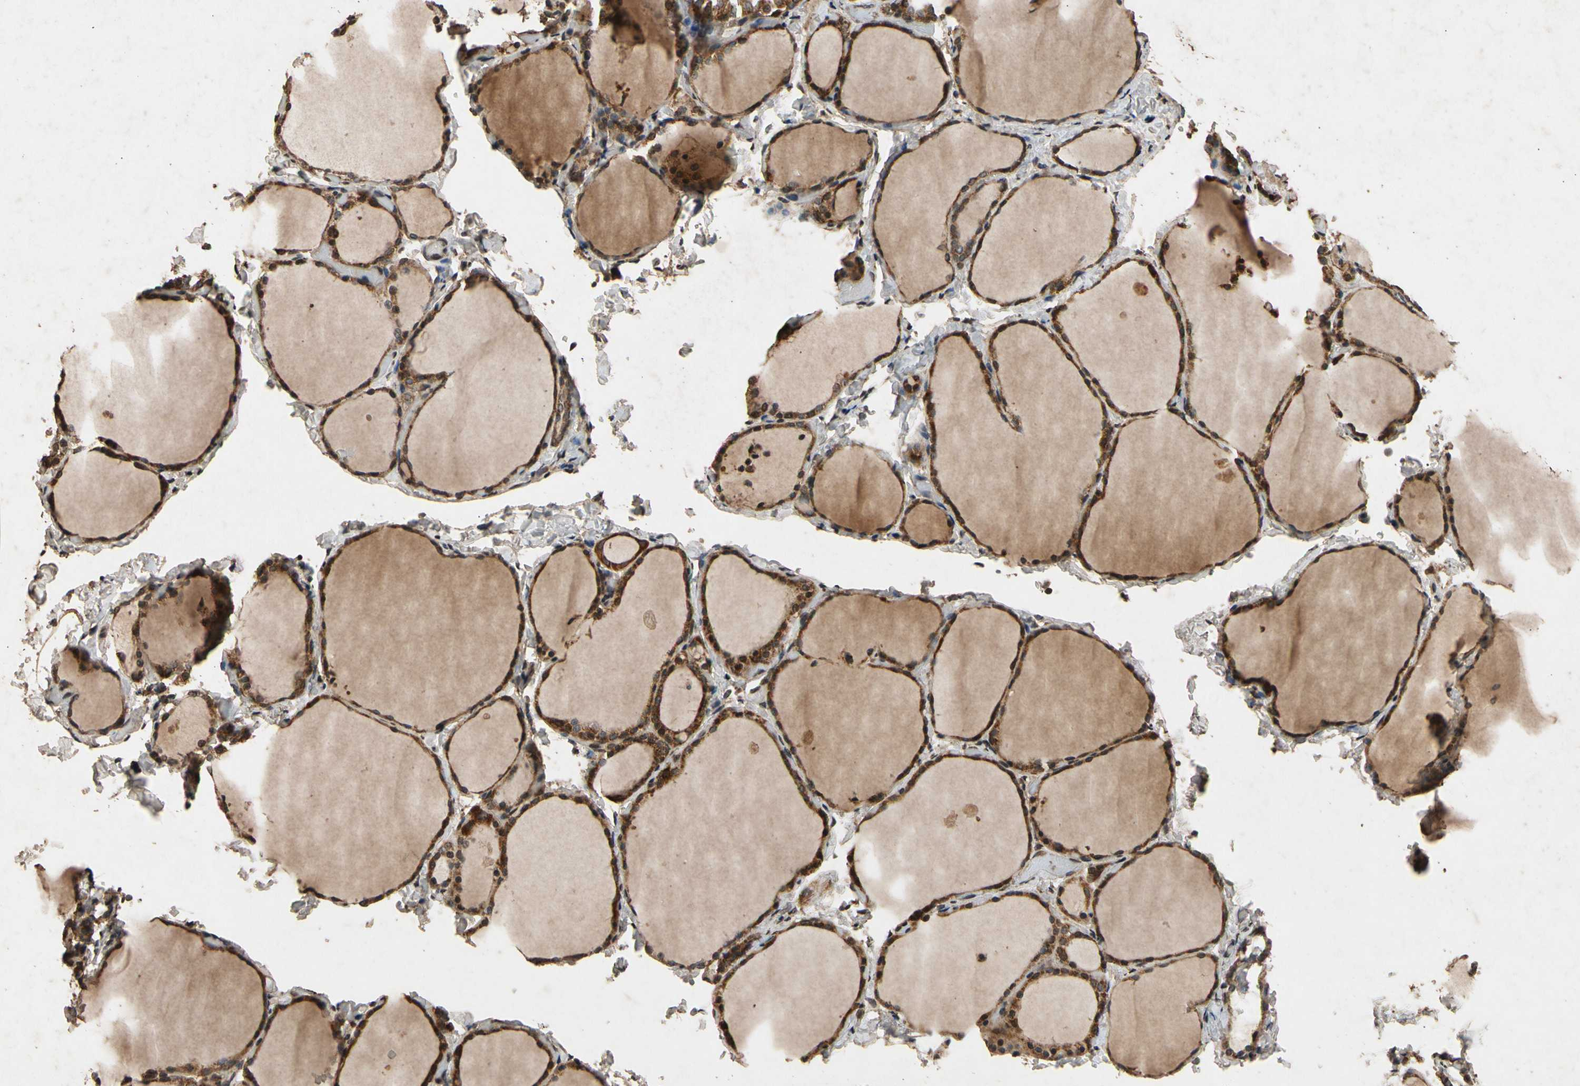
{"staining": {"intensity": "strong", "quantity": ">75%", "location": "cytoplasmic/membranous"}, "tissue": "thyroid gland", "cell_type": "Glandular cells", "image_type": "normal", "snomed": [{"axis": "morphology", "description": "Normal tissue, NOS"}, {"axis": "morphology", "description": "Papillary adenocarcinoma, NOS"}, {"axis": "topography", "description": "Thyroid gland"}], "caption": "Immunohistochemical staining of normal thyroid gland exhibits high levels of strong cytoplasmic/membranous expression in approximately >75% of glandular cells.", "gene": "TXN2", "patient": {"sex": "female", "age": 30}}